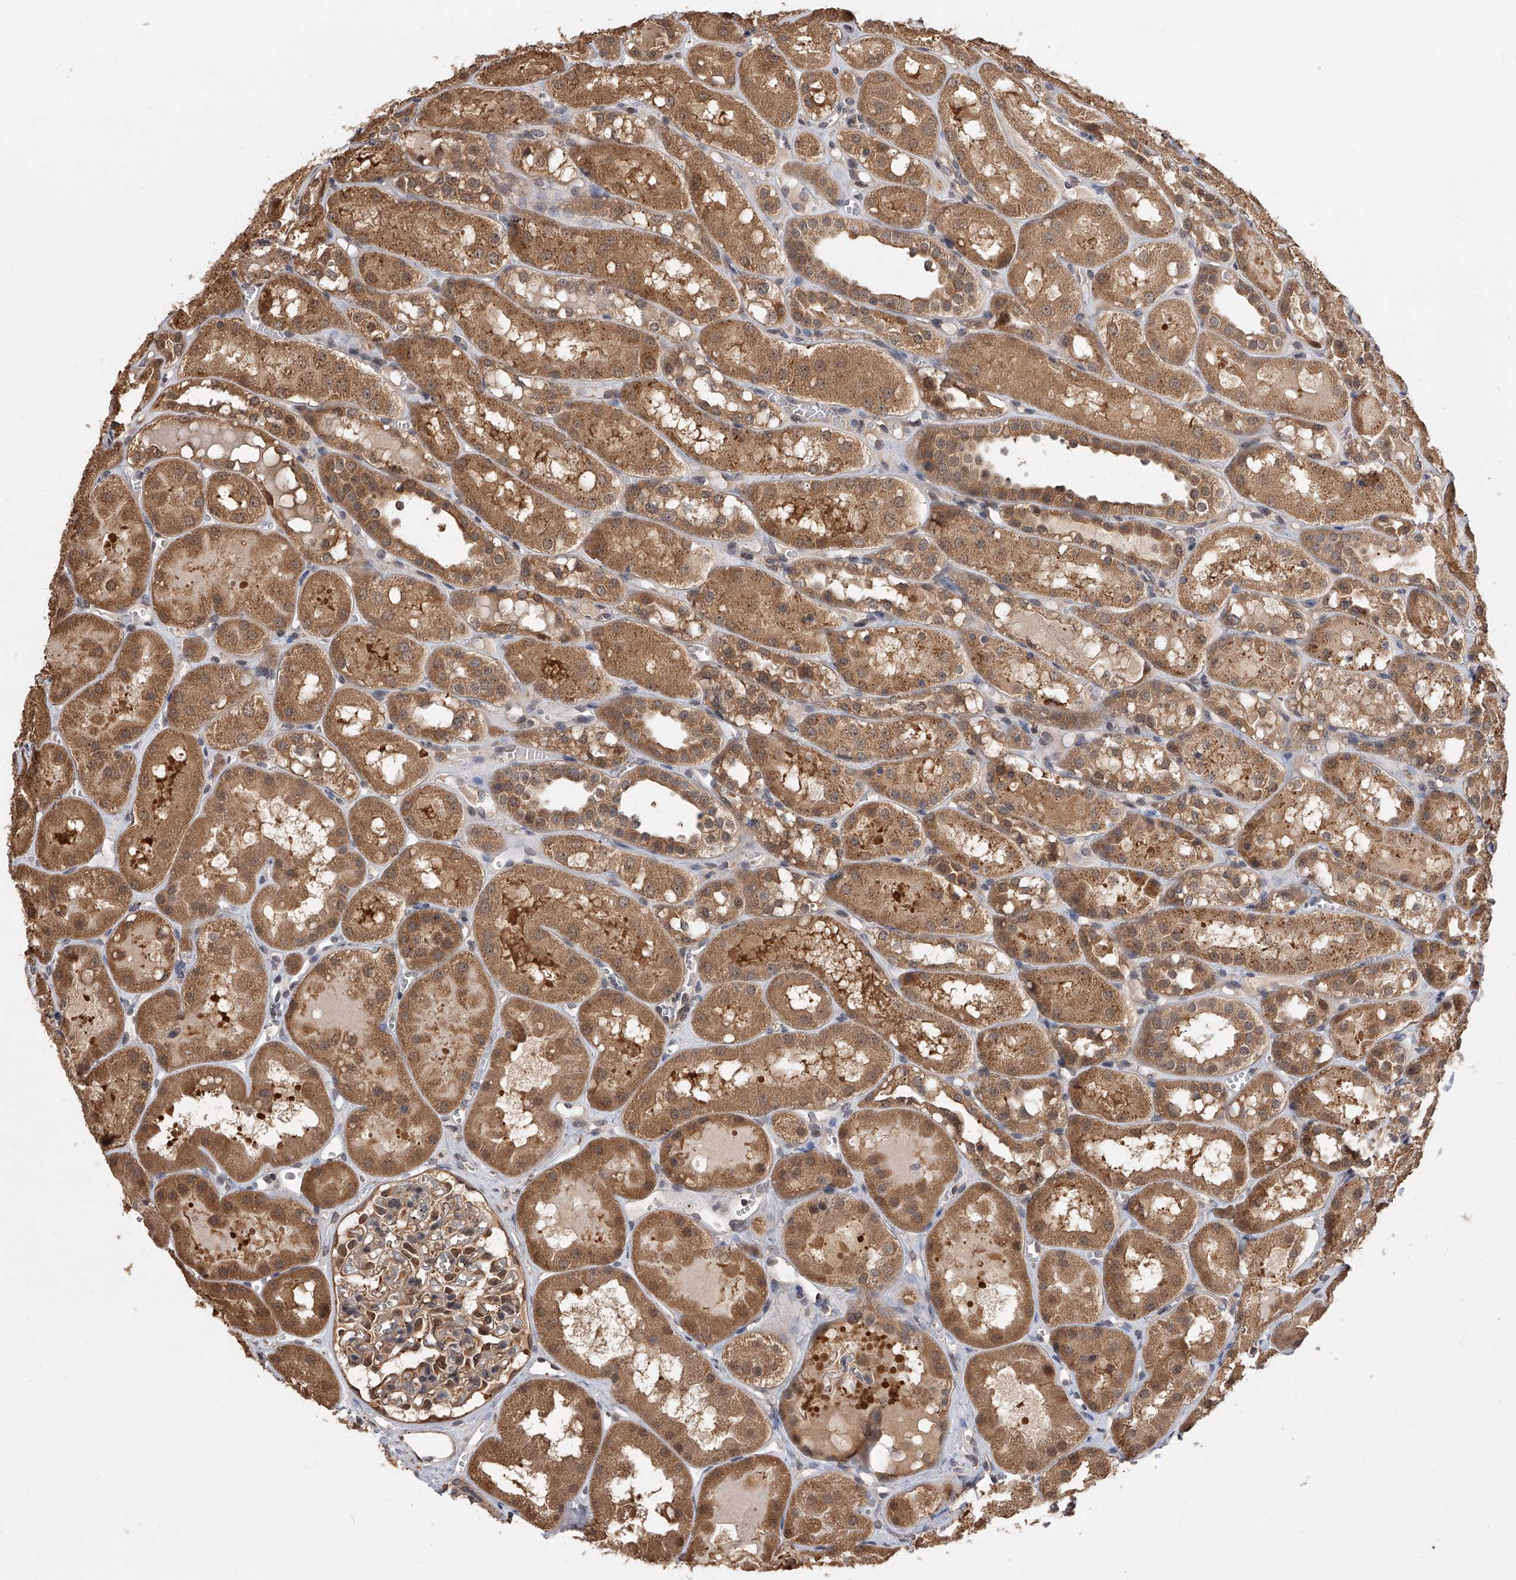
{"staining": {"intensity": "moderate", "quantity": "25%-75%", "location": "cytoplasmic/membranous,nuclear"}, "tissue": "kidney", "cell_type": "Cells in glomeruli", "image_type": "normal", "snomed": [{"axis": "morphology", "description": "Normal tissue, NOS"}, {"axis": "topography", "description": "Kidney"}], "caption": "IHC micrograph of normal human kidney stained for a protein (brown), which reveals medium levels of moderate cytoplasmic/membranous,nuclear expression in about 25%-75% of cells in glomeruli.", "gene": "GMDS", "patient": {"sex": "male", "age": 16}}